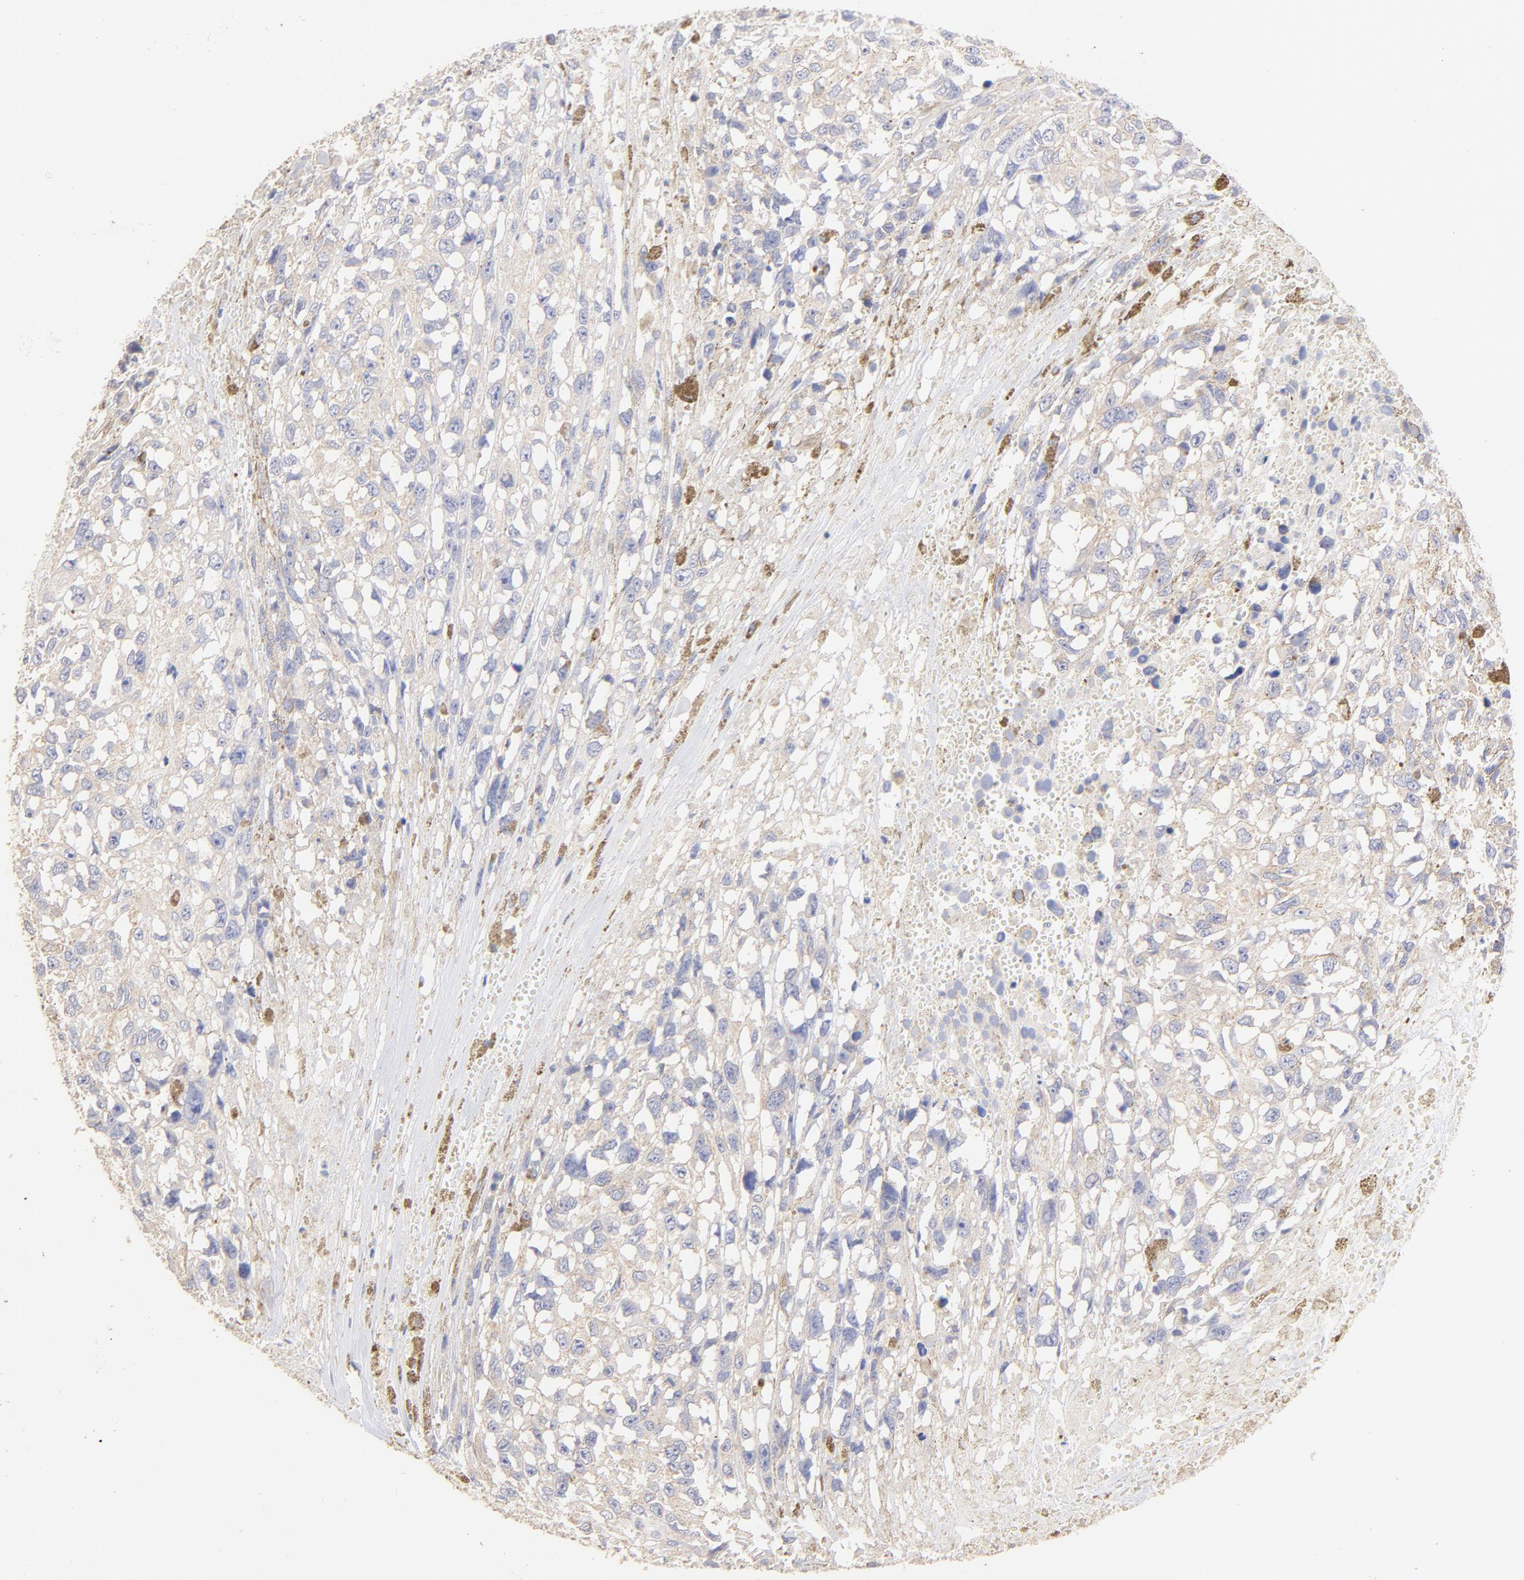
{"staining": {"intensity": "negative", "quantity": "none", "location": "none"}, "tissue": "melanoma", "cell_type": "Tumor cells", "image_type": "cancer", "snomed": [{"axis": "morphology", "description": "Malignant melanoma, Metastatic site"}, {"axis": "topography", "description": "Lymph node"}], "caption": "An IHC image of malignant melanoma (metastatic site) is shown. There is no staining in tumor cells of malignant melanoma (metastatic site). (DAB IHC with hematoxylin counter stain).", "gene": "ACTRT1", "patient": {"sex": "male", "age": 59}}